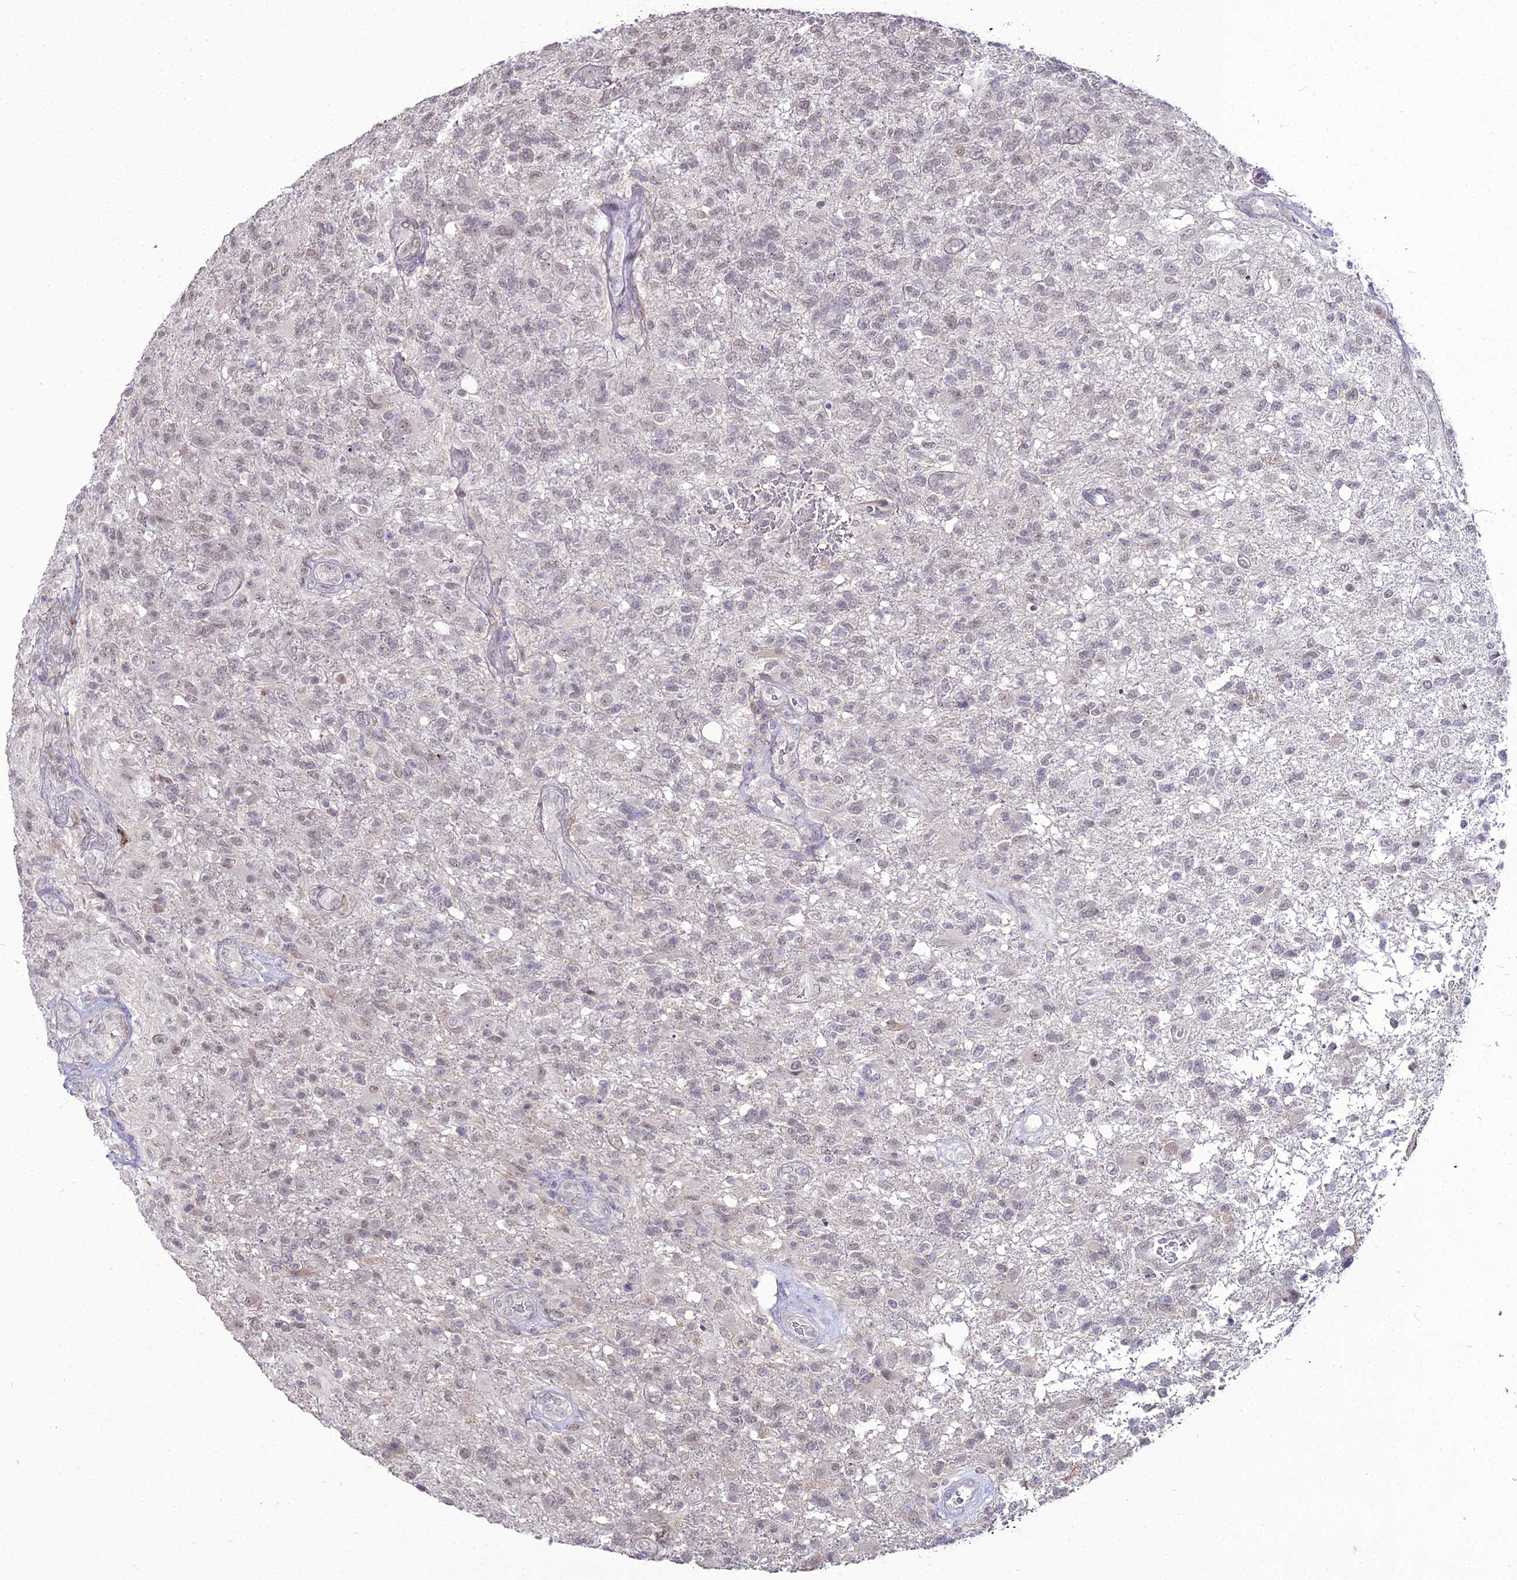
{"staining": {"intensity": "negative", "quantity": "none", "location": "none"}, "tissue": "glioma", "cell_type": "Tumor cells", "image_type": "cancer", "snomed": [{"axis": "morphology", "description": "Glioma, malignant, High grade"}, {"axis": "topography", "description": "Brain"}], "caption": "The IHC micrograph has no significant positivity in tumor cells of high-grade glioma (malignant) tissue.", "gene": "TROAP", "patient": {"sex": "male", "age": 56}}